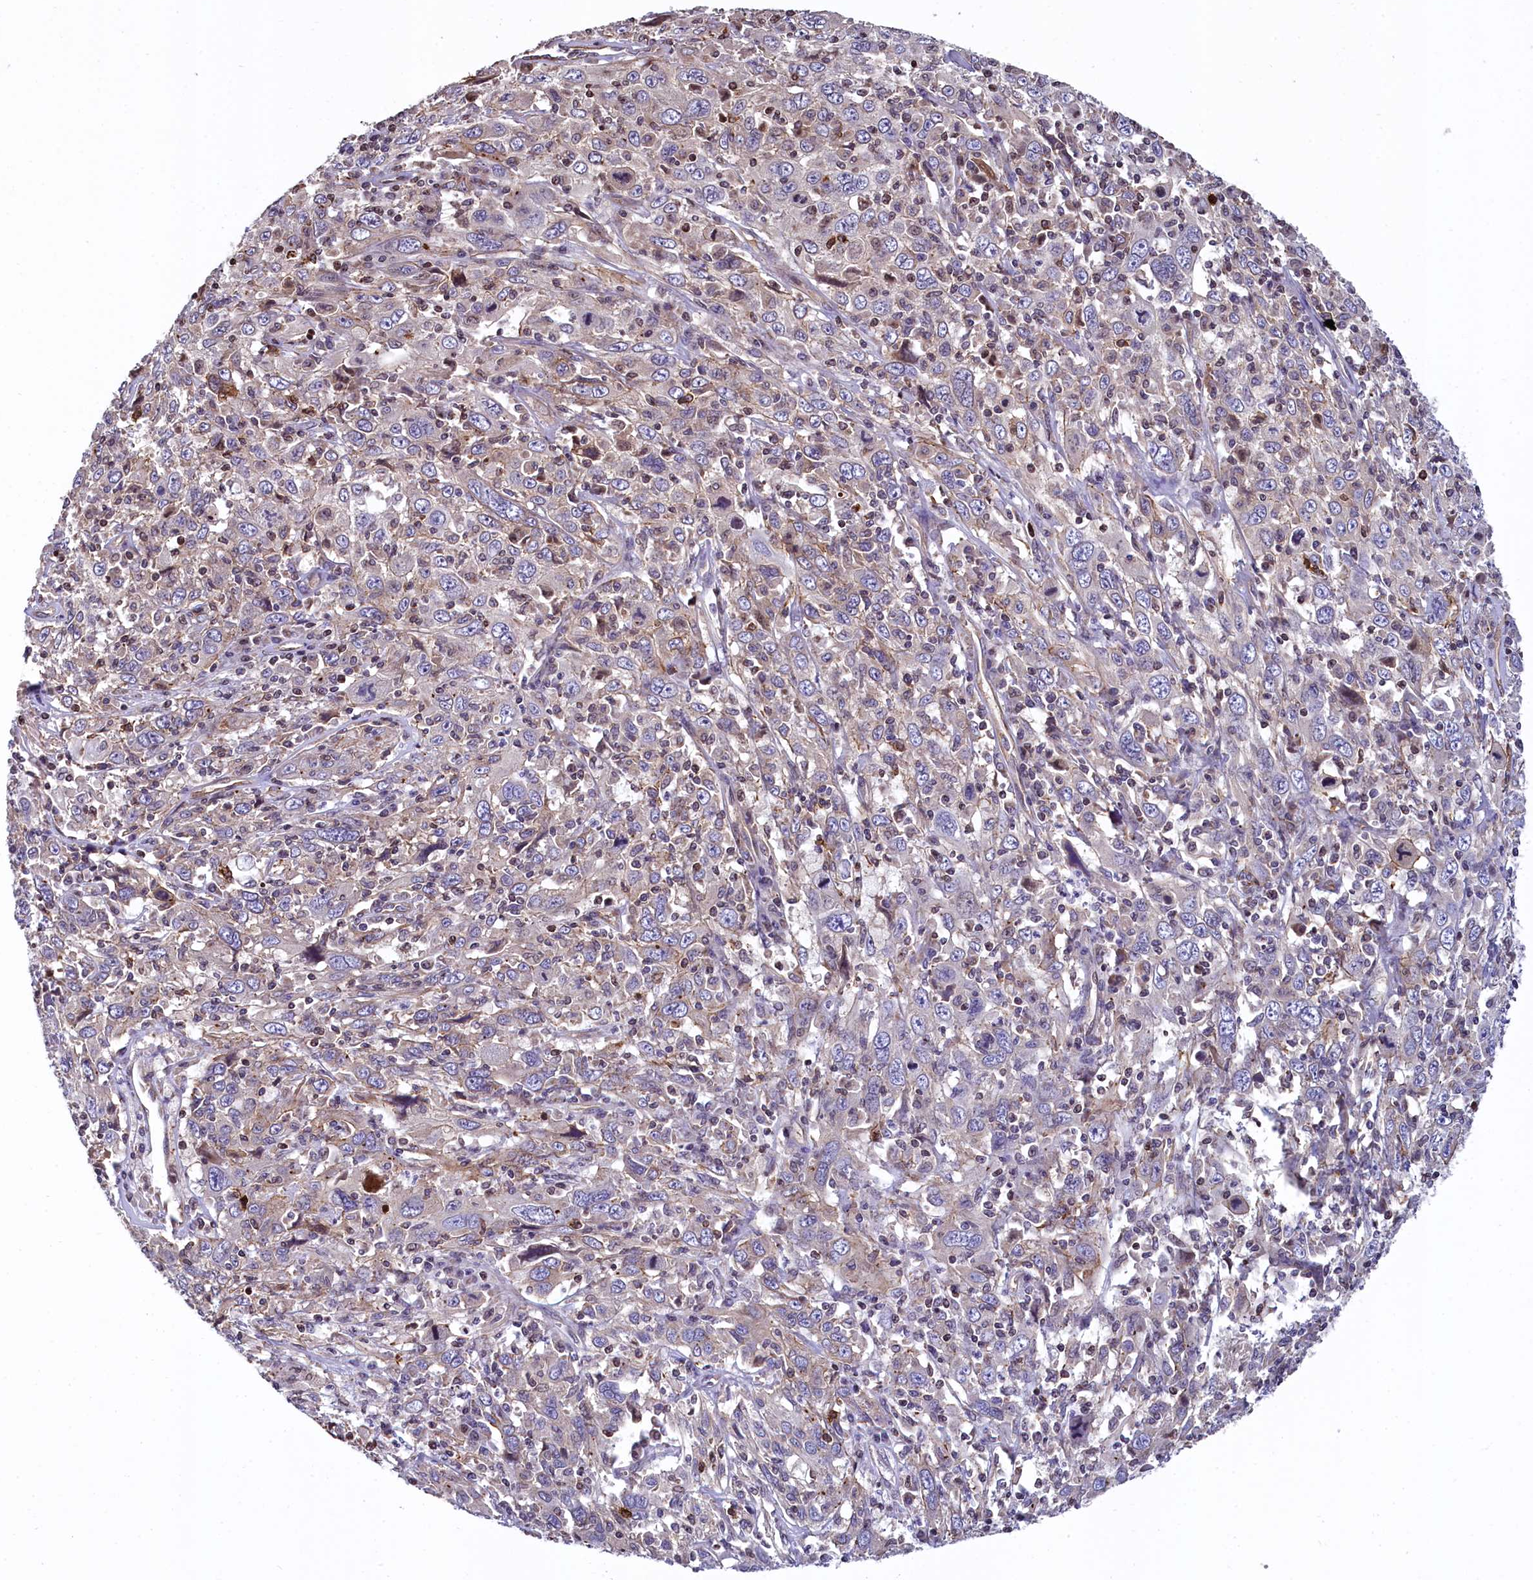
{"staining": {"intensity": "negative", "quantity": "none", "location": "none"}, "tissue": "cervical cancer", "cell_type": "Tumor cells", "image_type": "cancer", "snomed": [{"axis": "morphology", "description": "Squamous cell carcinoma, NOS"}, {"axis": "topography", "description": "Cervix"}], "caption": "This histopathology image is of cervical cancer (squamous cell carcinoma) stained with immunohistochemistry (IHC) to label a protein in brown with the nuclei are counter-stained blue. There is no positivity in tumor cells.", "gene": "ZNF2", "patient": {"sex": "female", "age": 46}}